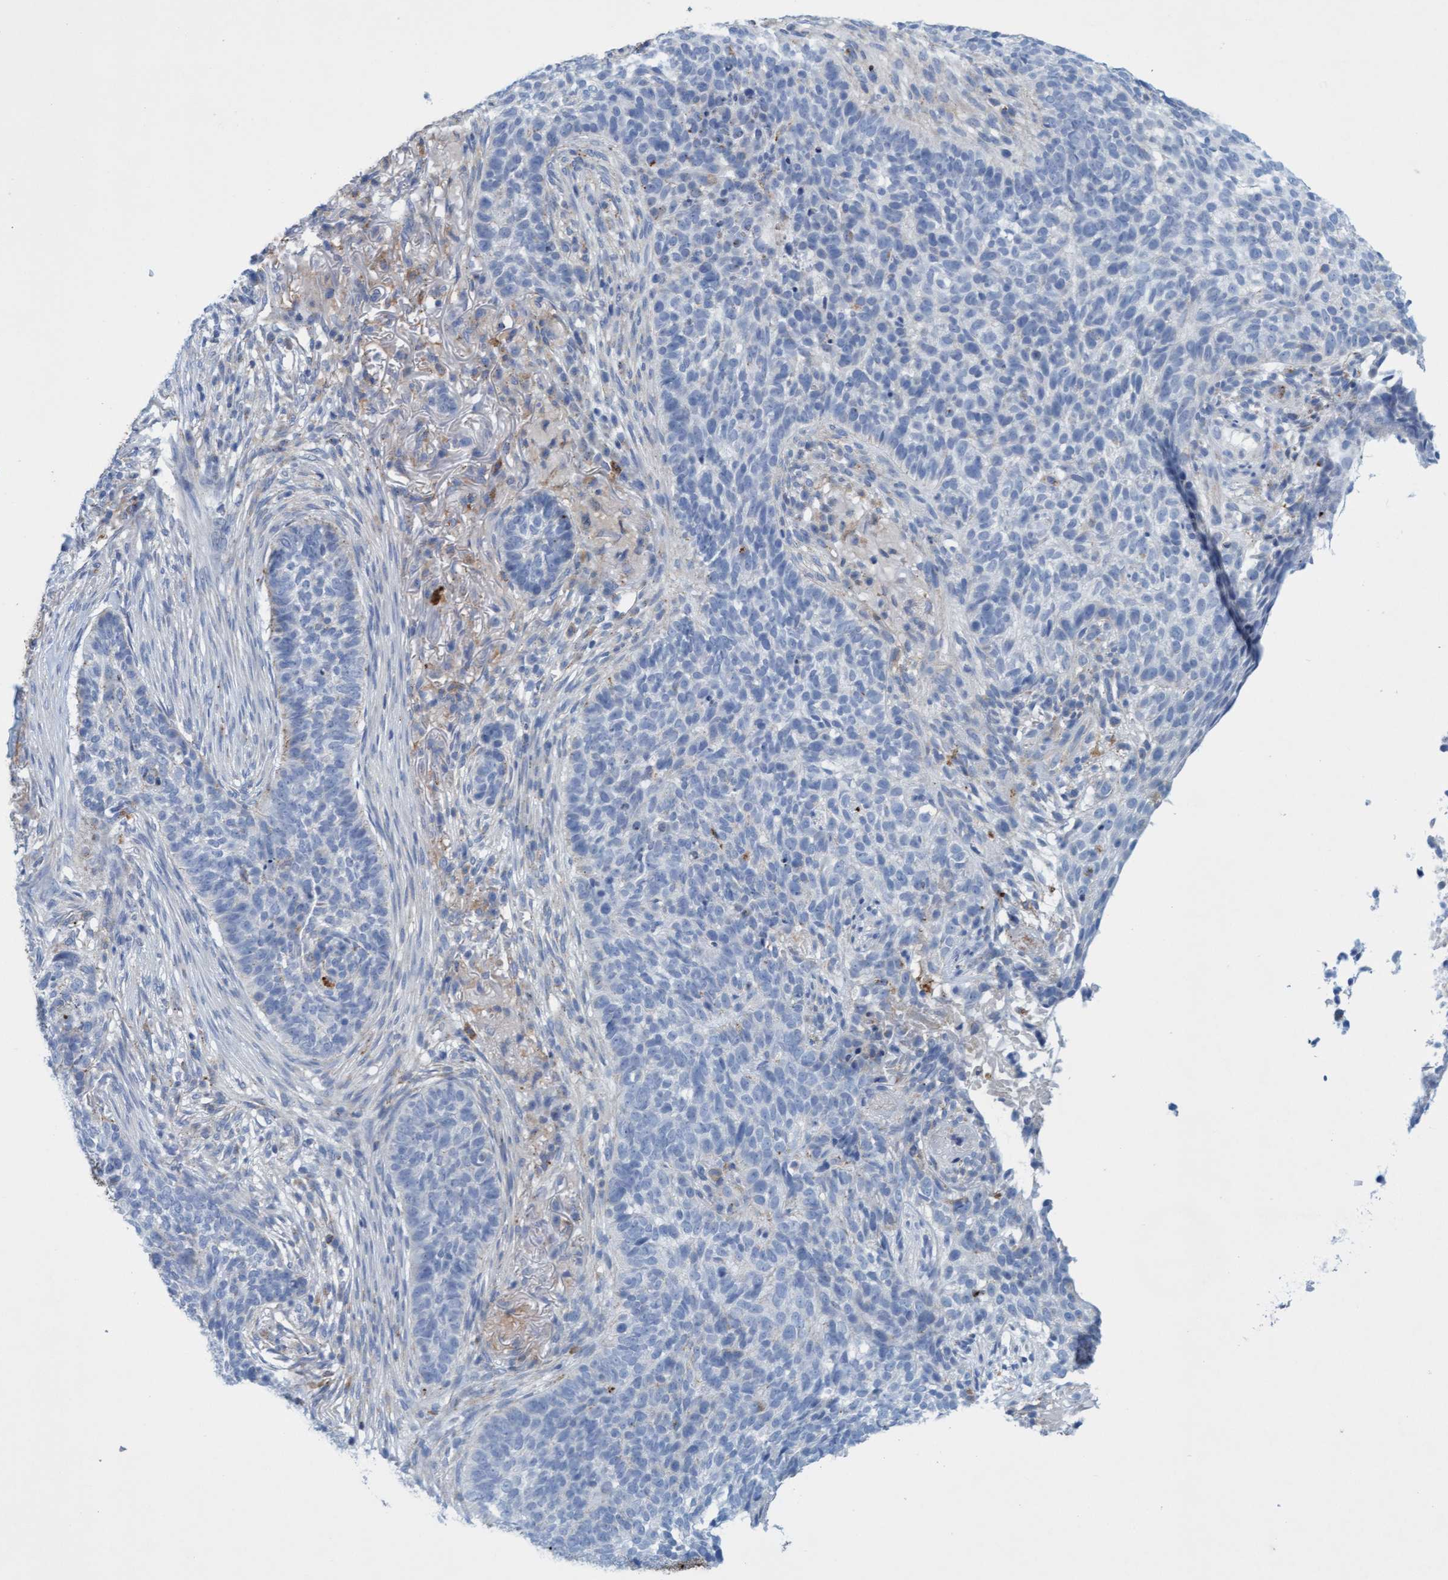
{"staining": {"intensity": "negative", "quantity": "none", "location": "none"}, "tissue": "skin cancer", "cell_type": "Tumor cells", "image_type": "cancer", "snomed": [{"axis": "morphology", "description": "Basal cell carcinoma"}, {"axis": "topography", "description": "Skin"}], "caption": "Skin basal cell carcinoma stained for a protein using immunohistochemistry (IHC) exhibits no staining tumor cells.", "gene": "SGSH", "patient": {"sex": "male", "age": 85}}